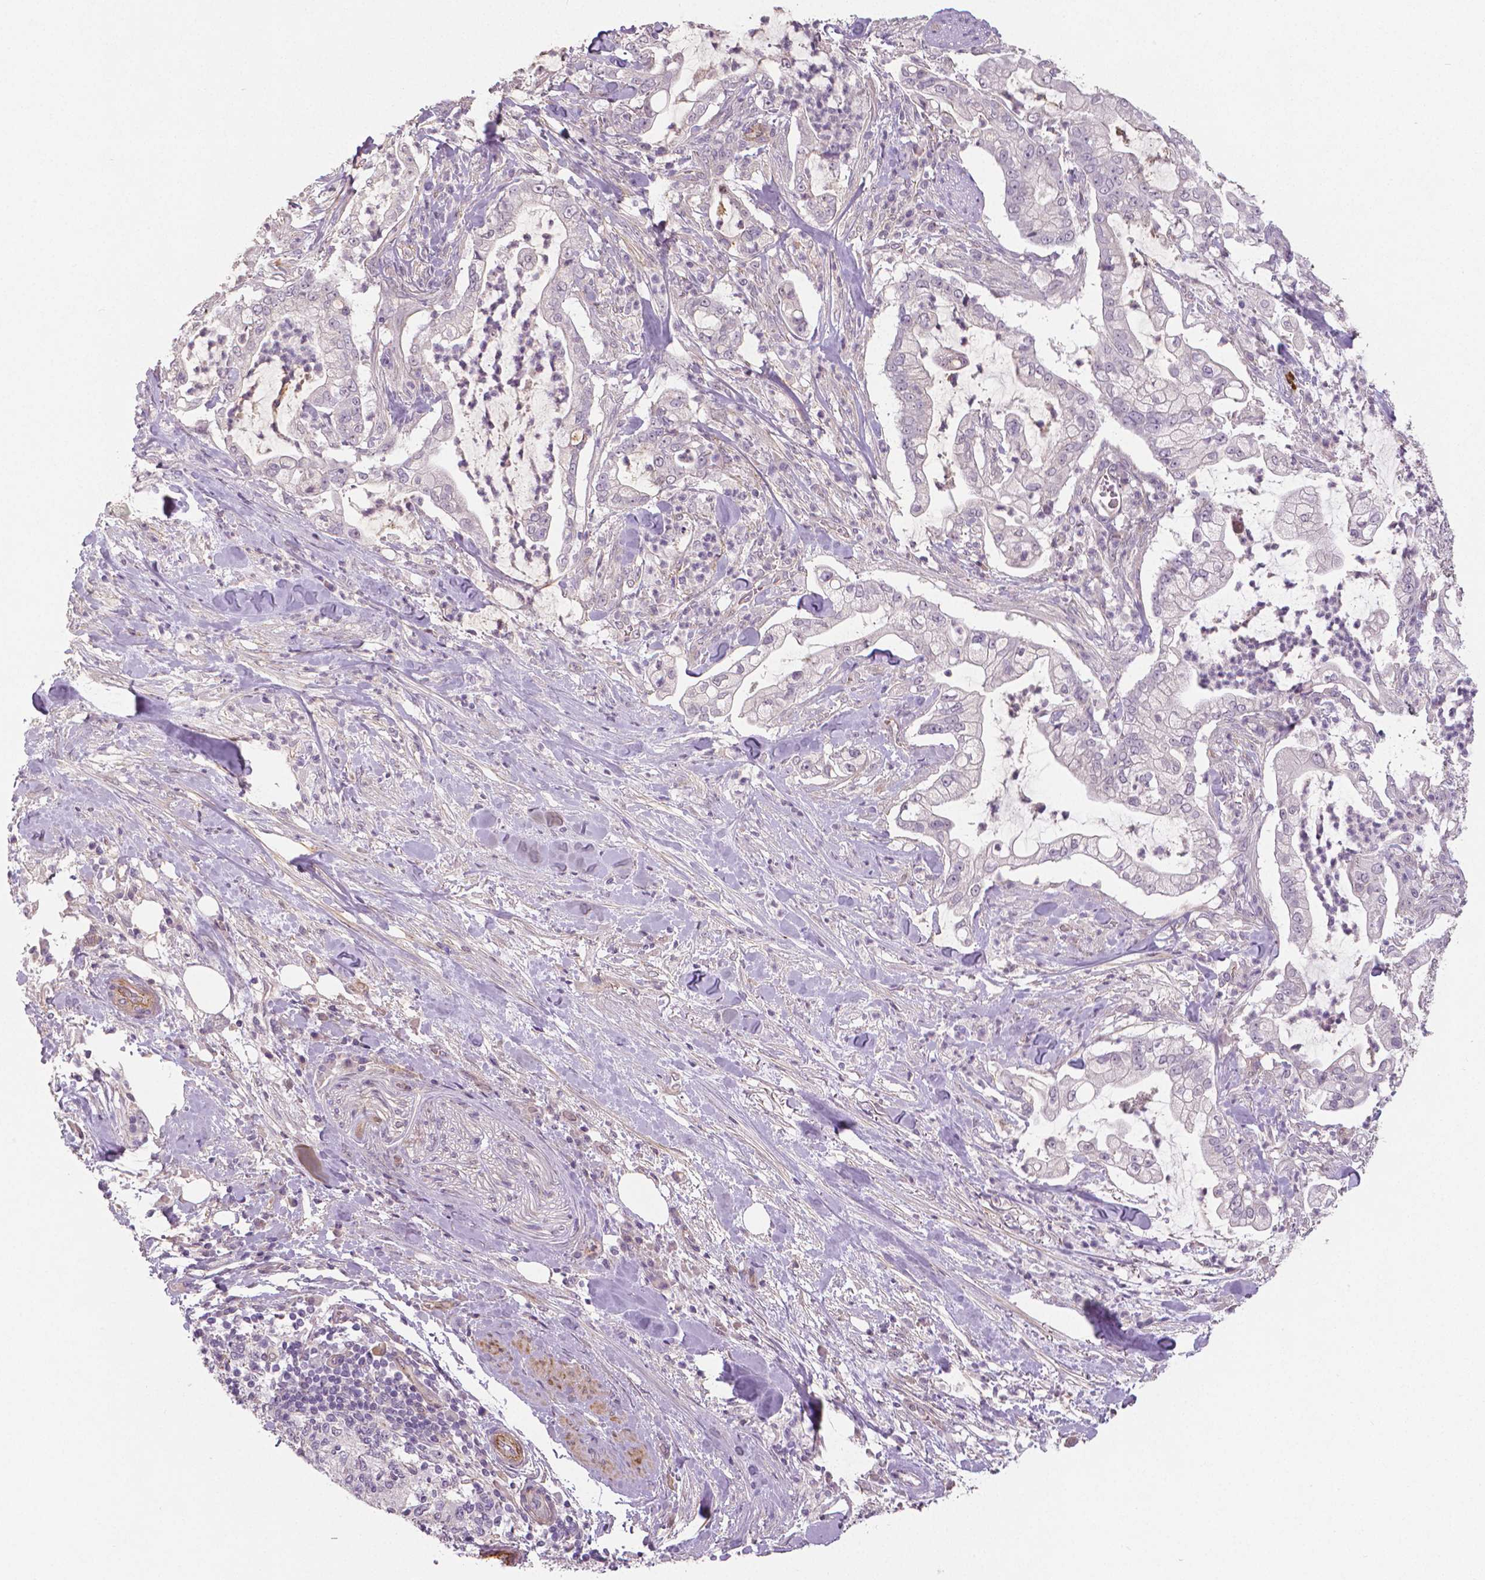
{"staining": {"intensity": "negative", "quantity": "none", "location": "none"}, "tissue": "pancreatic cancer", "cell_type": "Tumor cells", "image_type": "cancer", "snomed": [{"axis": "morphology", "description": "Adenocarcinoma, NOS"}, {"axis": "topography", "description": "Pancreas"}], "caption": "Pancreatic adenocarcinoma was stained to show a protein in brown. There is no significant staining in tumor cells.", "gene": "FLT1", "patient": {"sex": "female", "age": 69}}